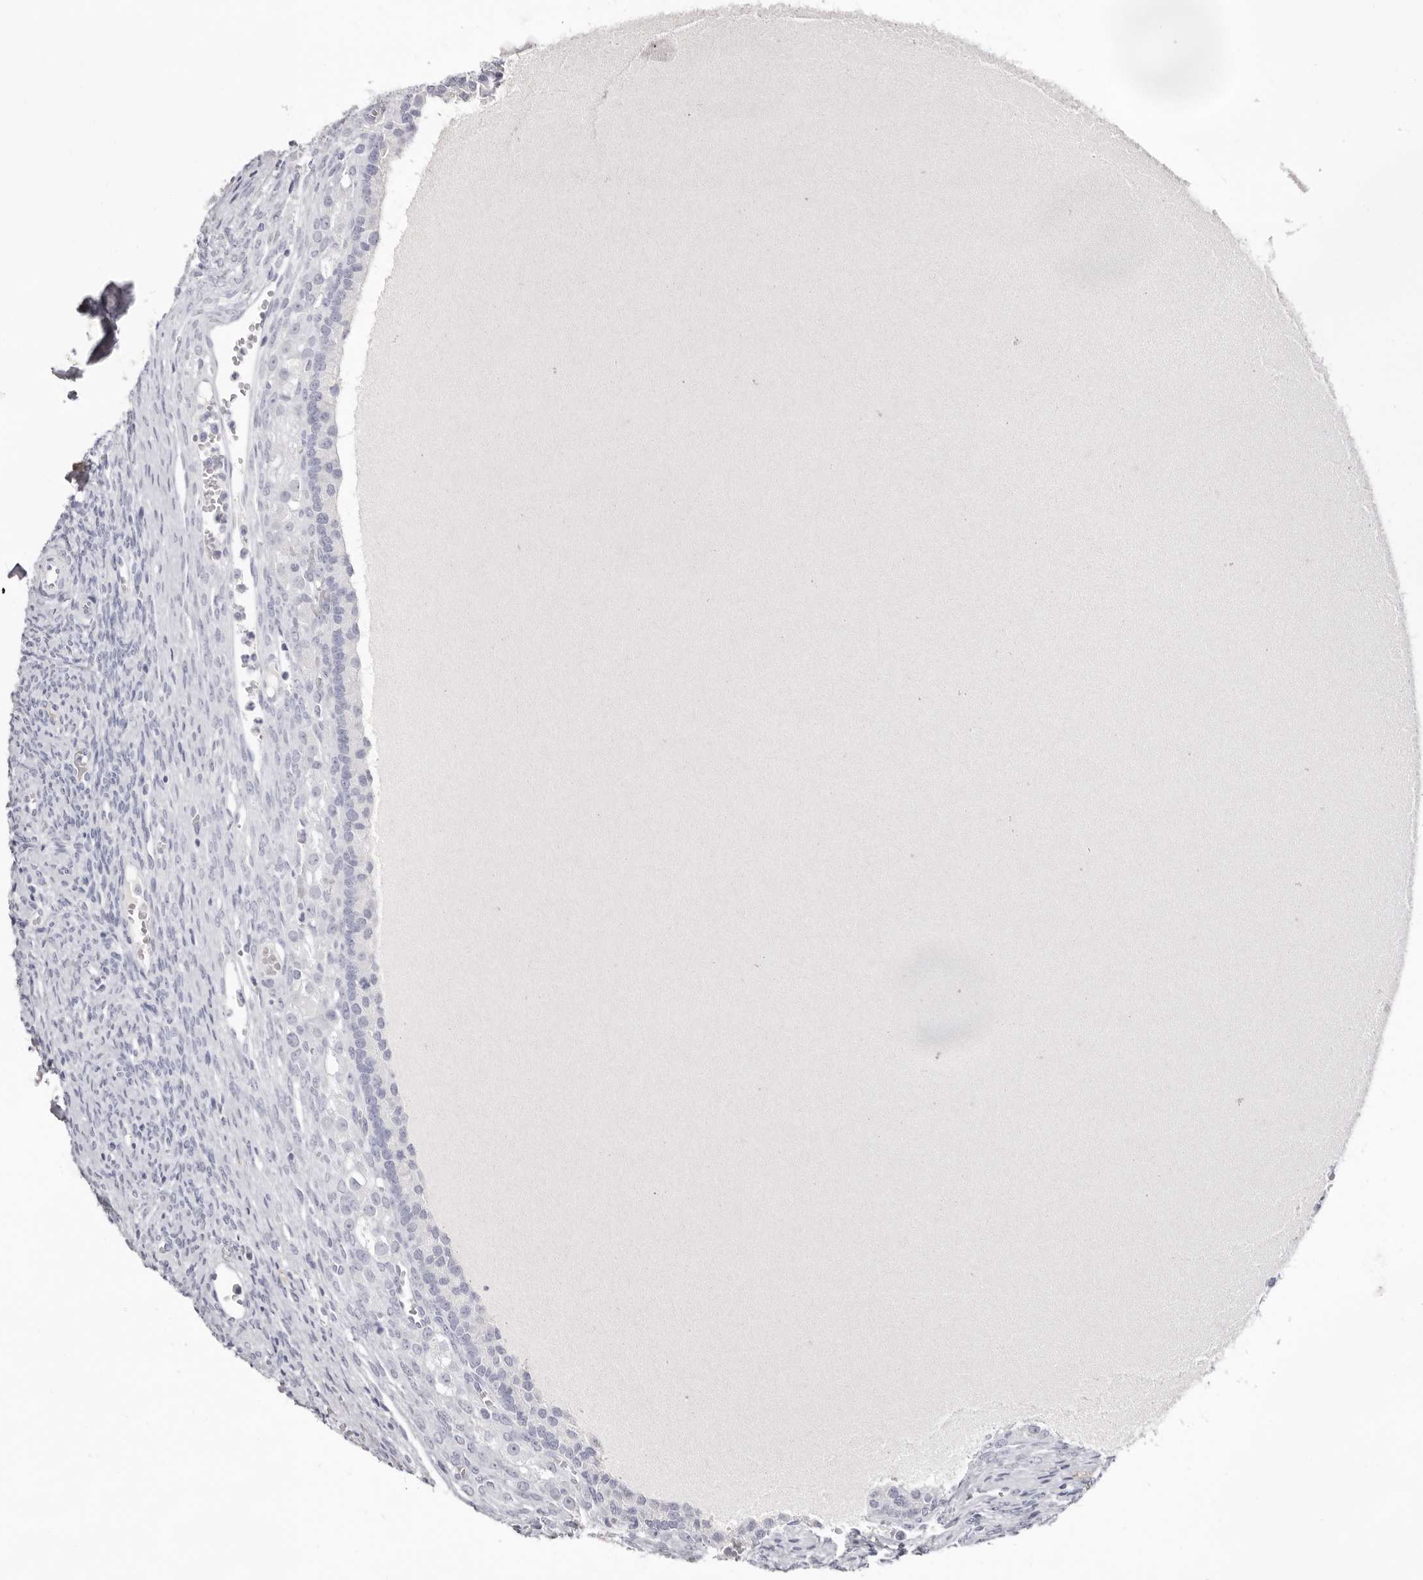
{"staining": {"intensity": "negative", "quantity": "none", "location": "none"}, "tissue": "ovary", "cell_type": "Follicle cells", "image_type": "normal", "snomed": [{"axis": "morphology", "description": "Normal tissue, NOS"}, {"axis": "topography", "description": "Ovary"}], "caption": "Immunohistochemistry (IHC) histopathology image of benign ovary stained for a protein (brown), which displays no expression in follicle cells.", "gene": "LPO", "patient": {"sex": "female", "age": 41}}